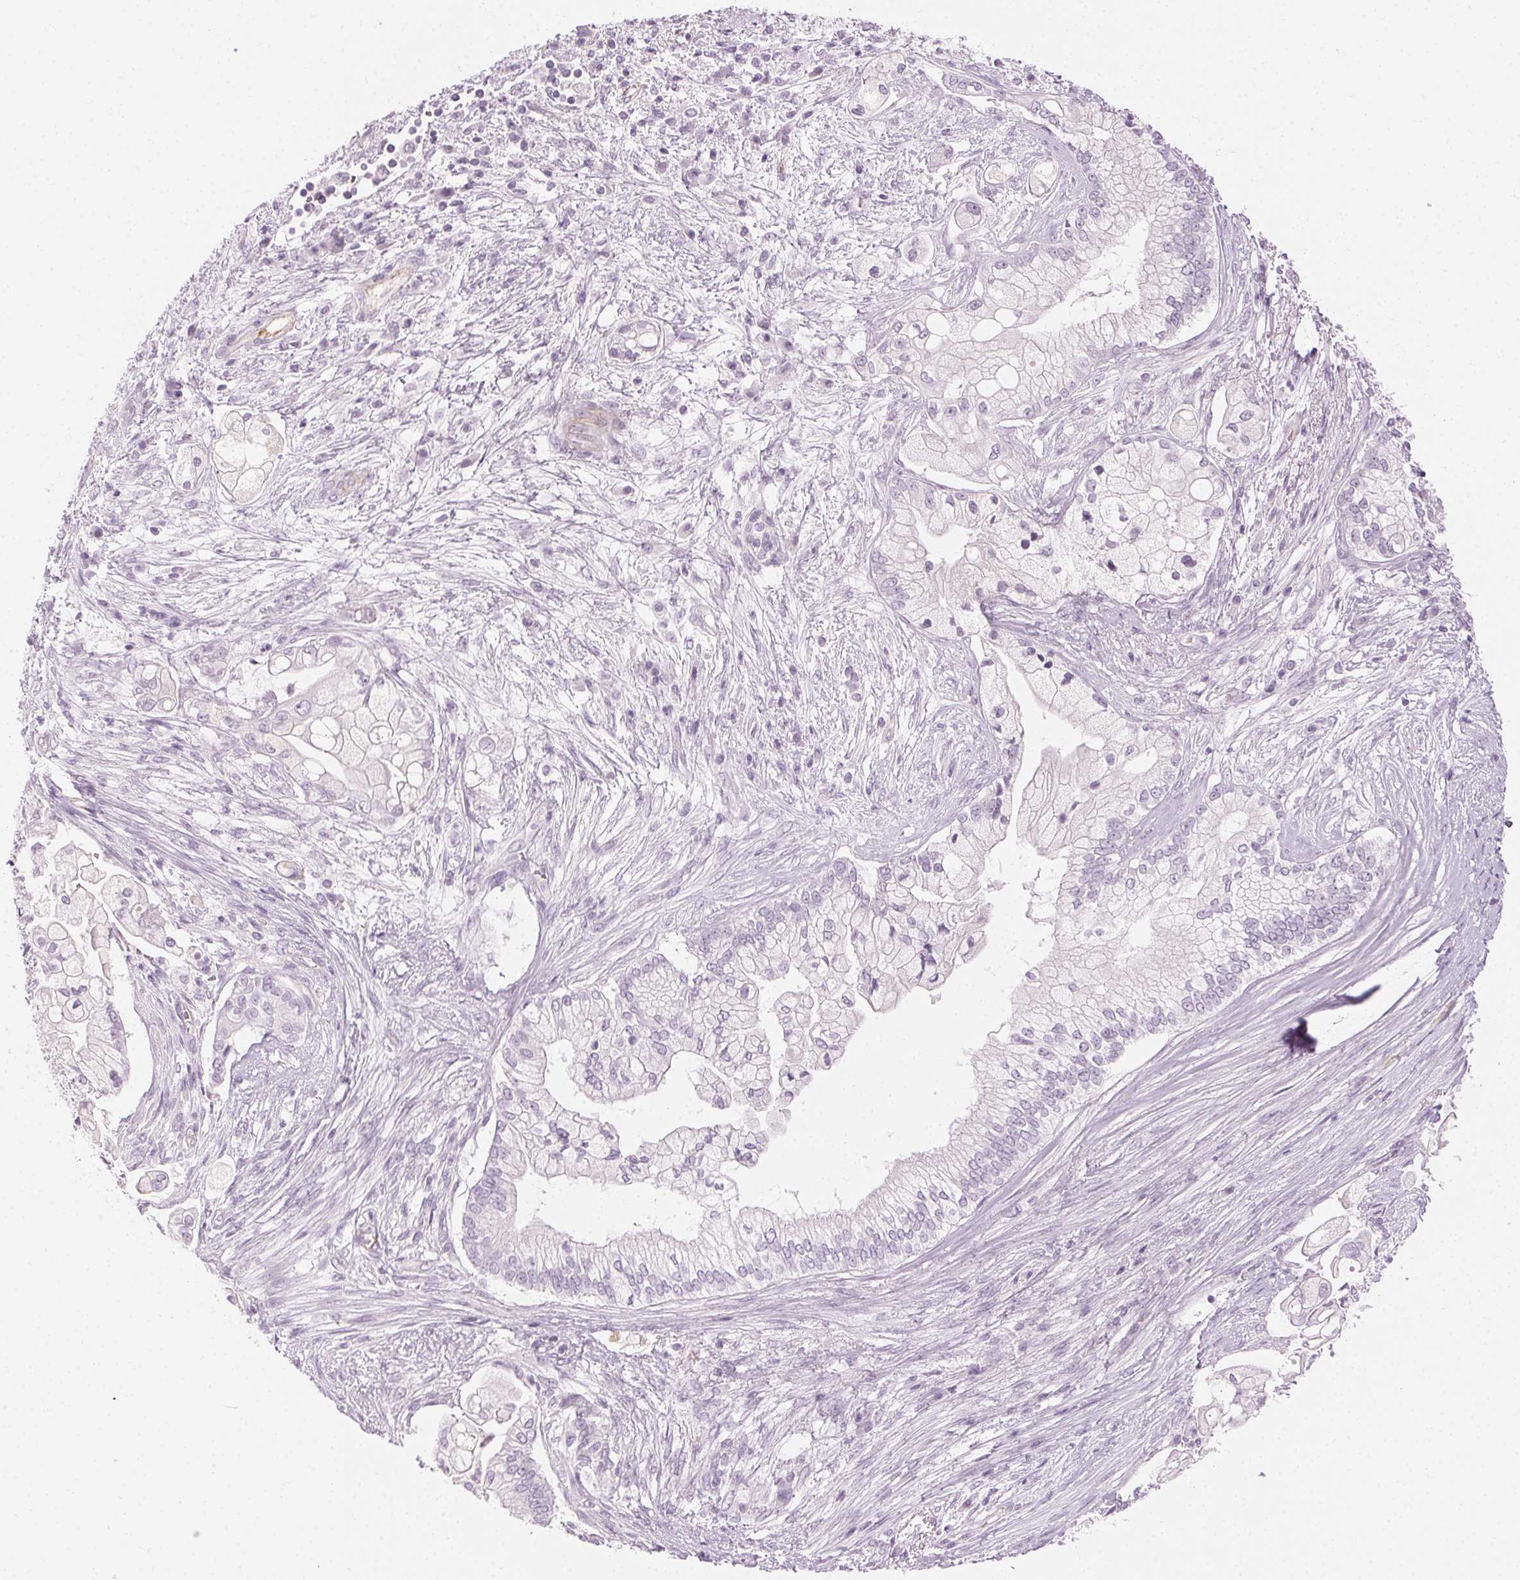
{"staining": {"intensity": "negative", "quantity": "none", "location": "none"}, "tissue": "pancreatic cancer", "cell_type": "Tumor cells", "image_type": "cancer", "snomed": [{"axis": "morphology", "description": "Adenocarcinoma, NOS"}, {"axis": "topography", "description": "Pancreas"}], "caption": "DAB immunohistochemical staining of adenocarcinoma (pancreatic) demonstrates no significant staining in tumor cells.", "gene": "AIF1L", "patient": {"sex": "female", "age": 69}}